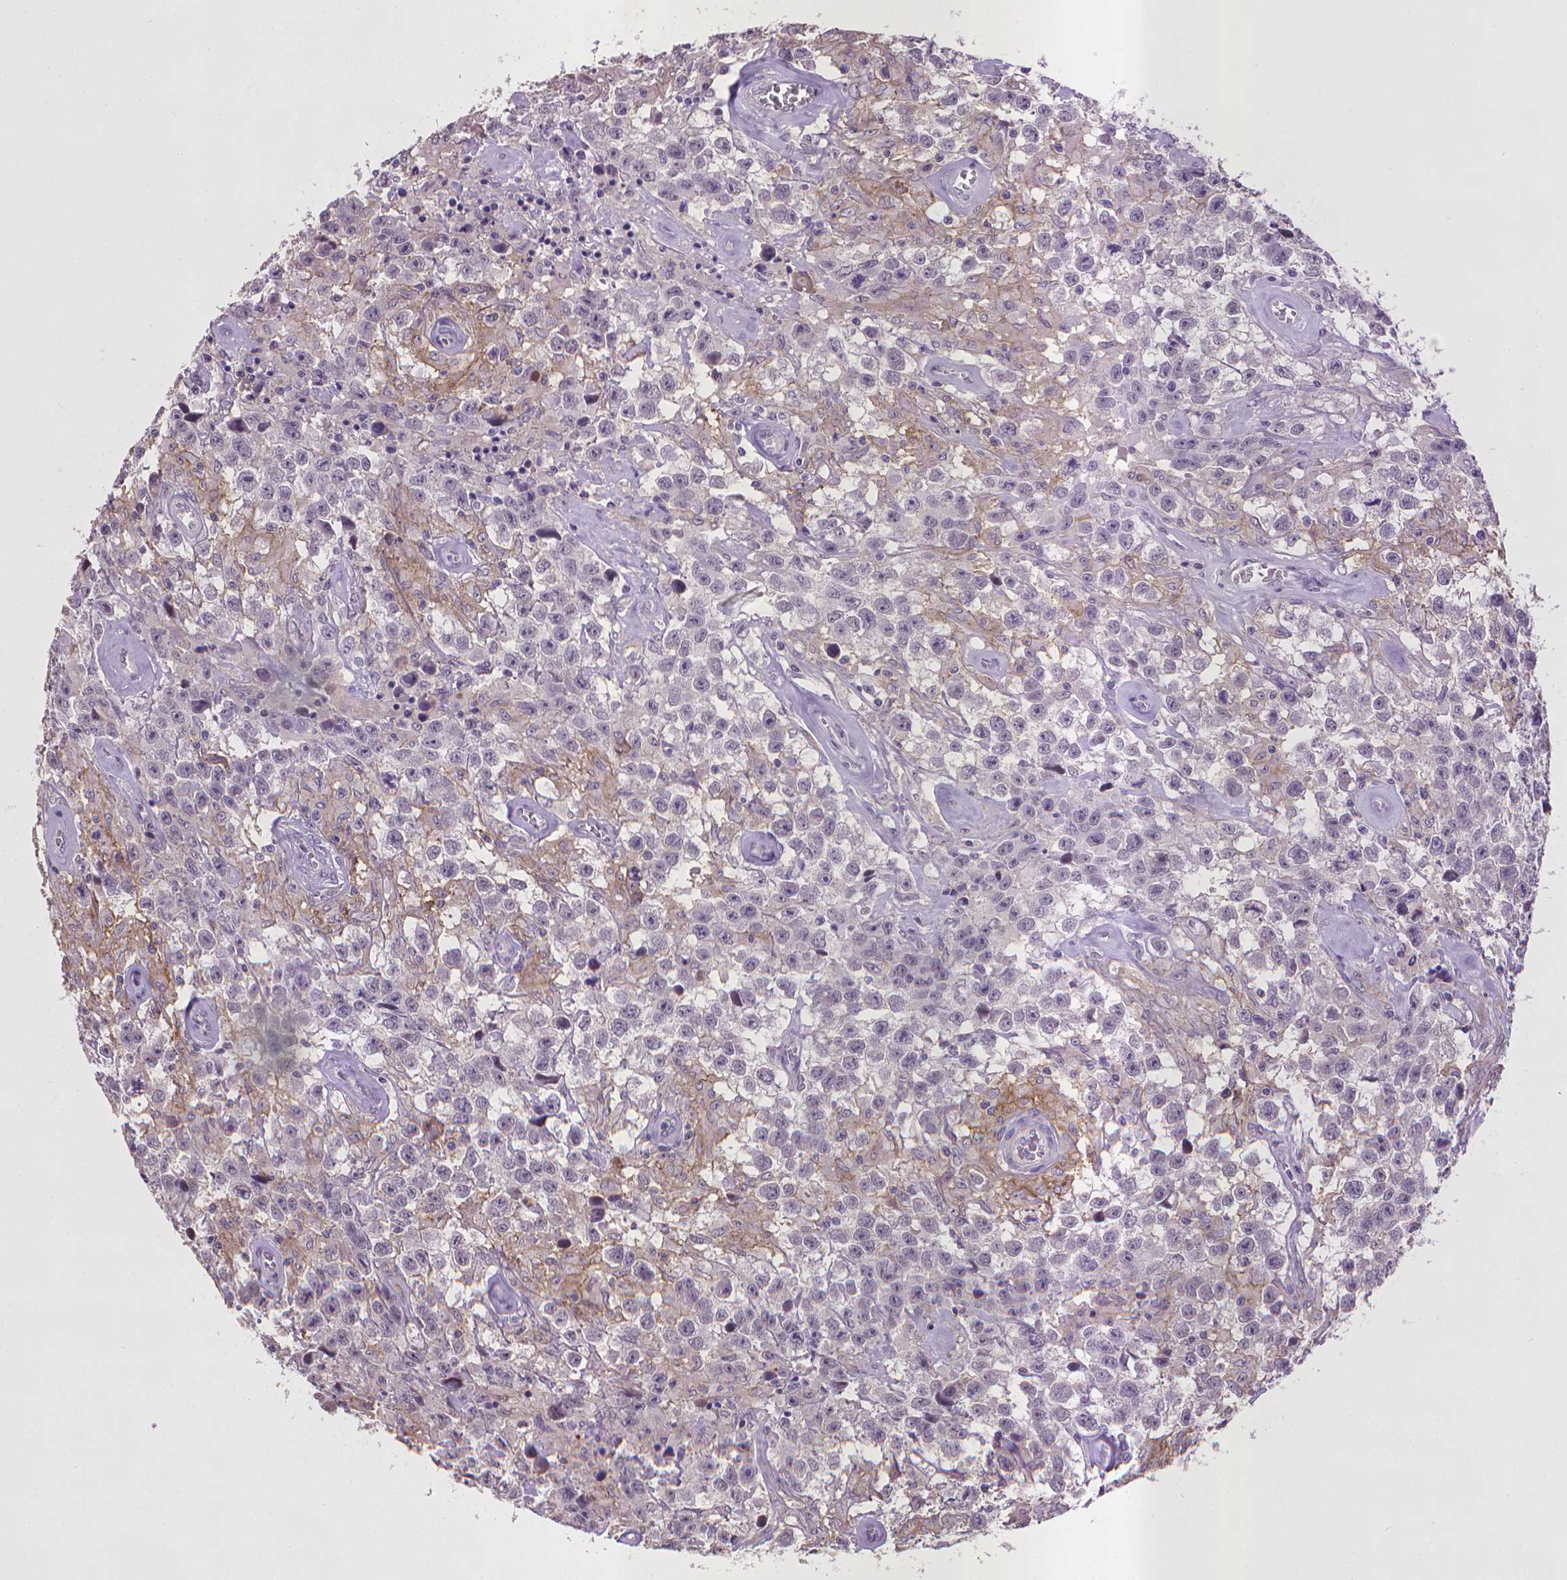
{"staining": {"intensity": "negative", "quantity": "none", "location": "none"}, "tissue": "testis cancer", "cell_type": "Tumor cells", "image_type": "cancer", "snomed": [{"axis": "morphology", "description": "Seminoma, NOS"}, {"axis": "topography", "description": "Testis"}], "caption": "IHC of testis cancer shows no expression in tumor cells.", "gene": "CPM", "patient": {"sex": "male", "age": 43}}